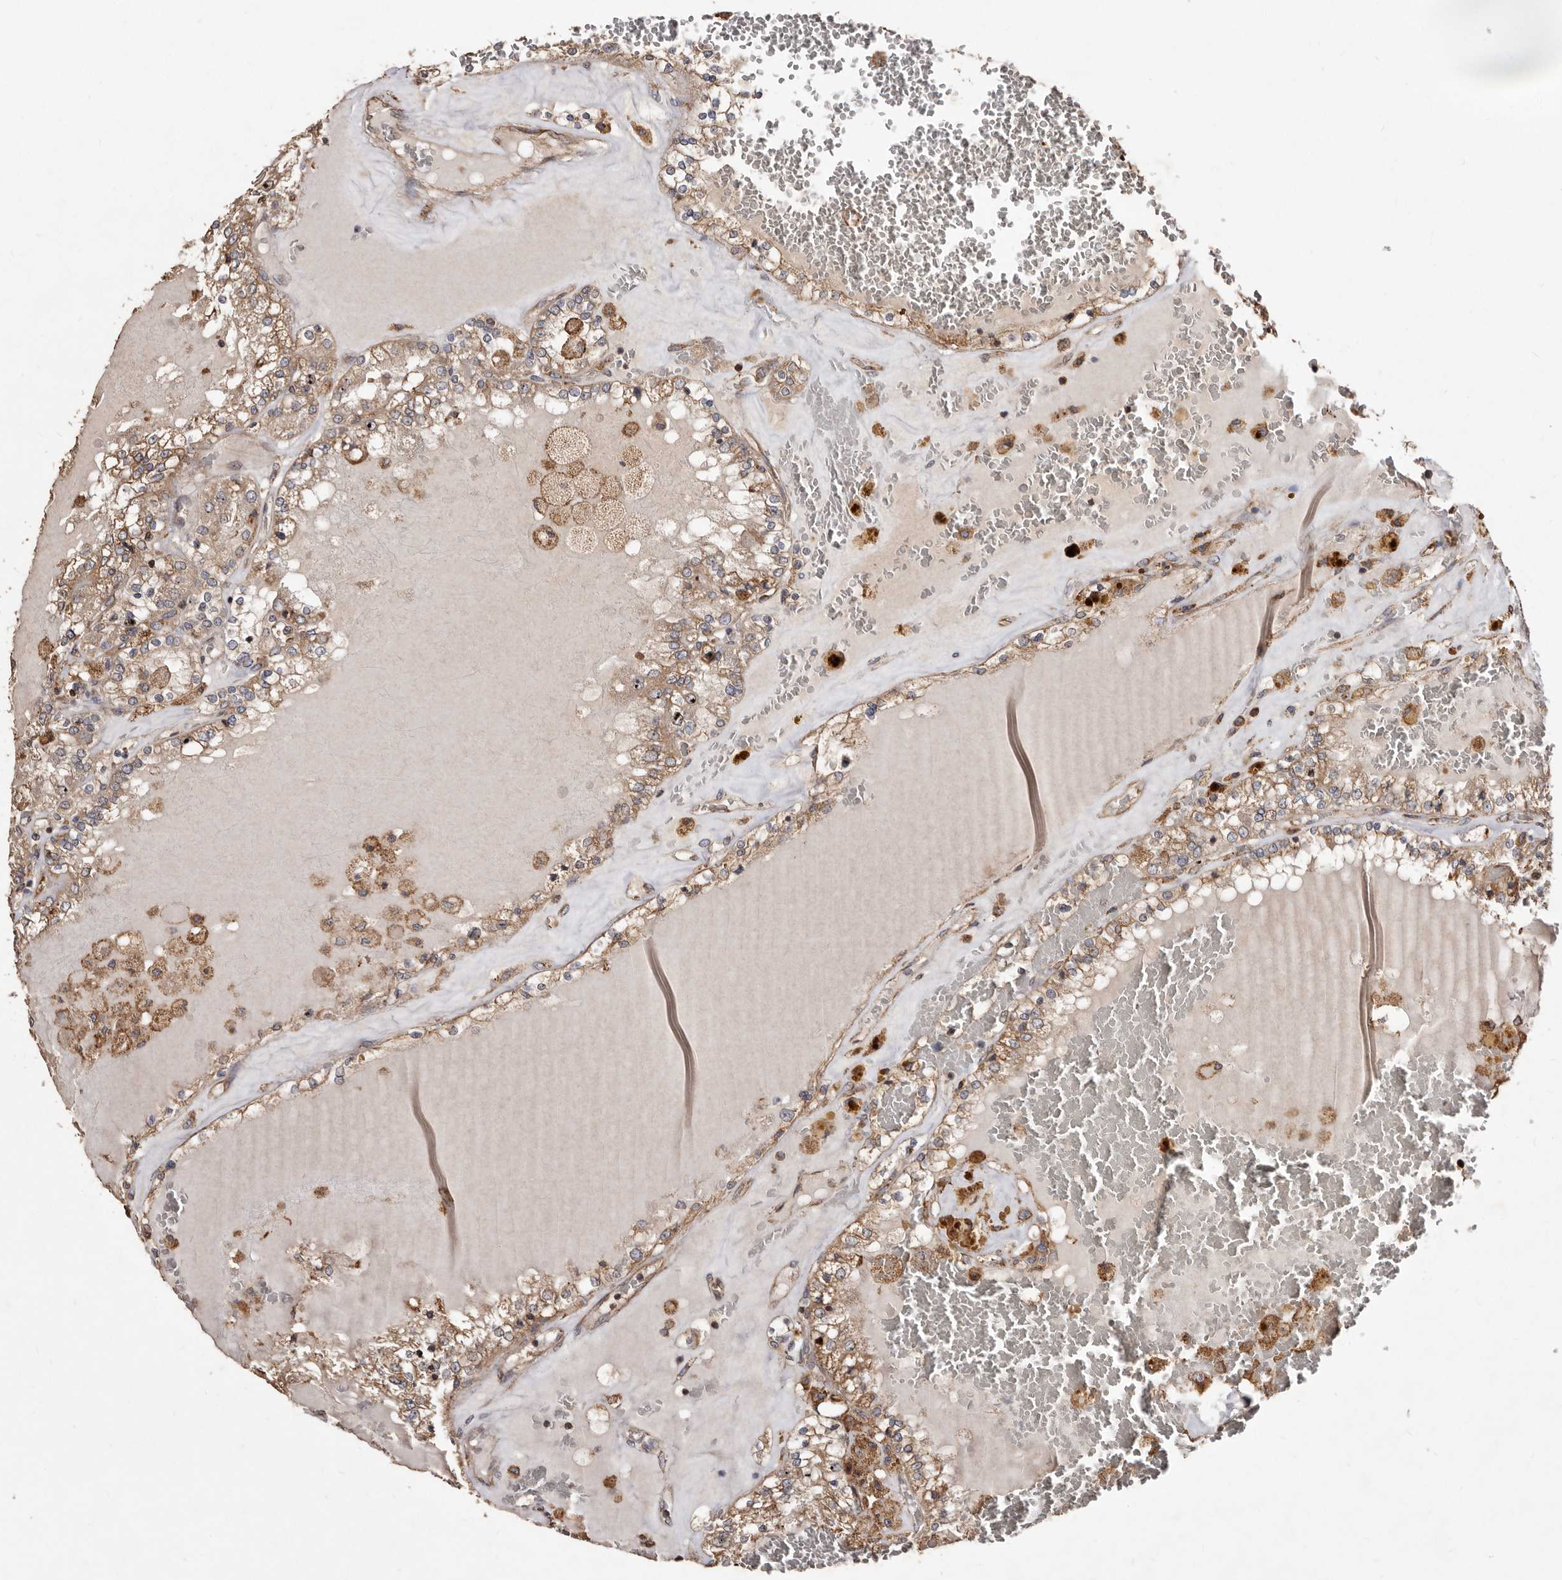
{"staining": {"intensity": "weak", "quantity": "25%-75%", "location": "cytoplasmic/membranous"}, "tissue": "renal cancer", "cell_type": "Tumor cells", "image_type": "cancer", "snomed": [{"axis": "morphology", "description": "Adenocarcinoma, NOS"}, {"axis": "topography", "description": "Kidney"}], "caption": "The immunohistochemical stain labels weak cytoplasmic/membranous expression in tumor cells of renal cancer (adenocarcinoma) tissue.", "gene": "STEAP2", "patient": {"sex": "female", "age": 56}}